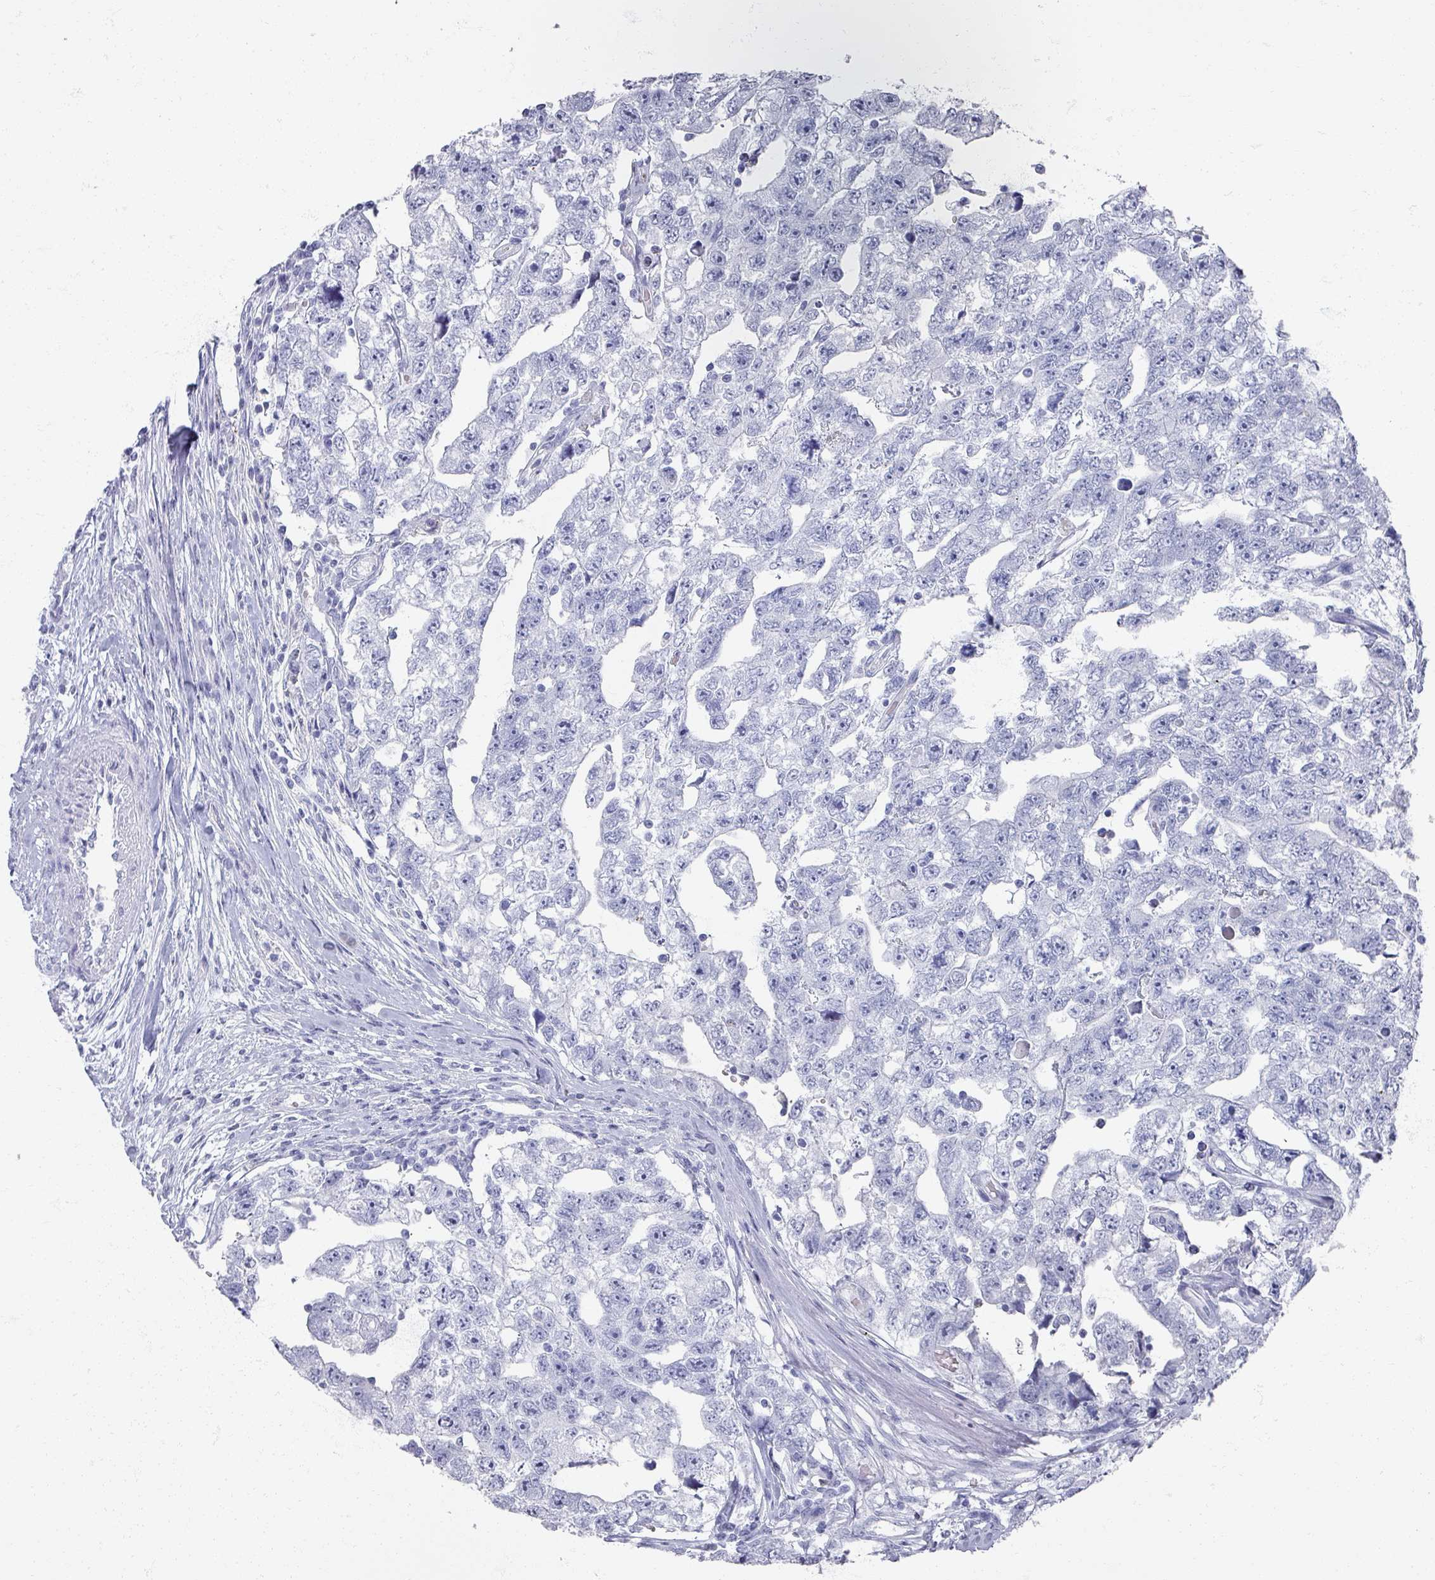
{"staining": {"intensity": "negative", "quantity": "none", "location": "none"}, "tissue": "testis cancer", "cell_type": "Tumor cells", "image_type": "cancer", "snomed": [{"axis": "morphology", "description": "Carcinoma, Embryonal, NOS"}, {"axis": "topography", "description": "Testis"}], "caption": "This is an IHC micrograph of human testis cancer. There is no expression in tumor cells.", "gene": "OMG", "patient": {"sex": "male", "age": 22}}